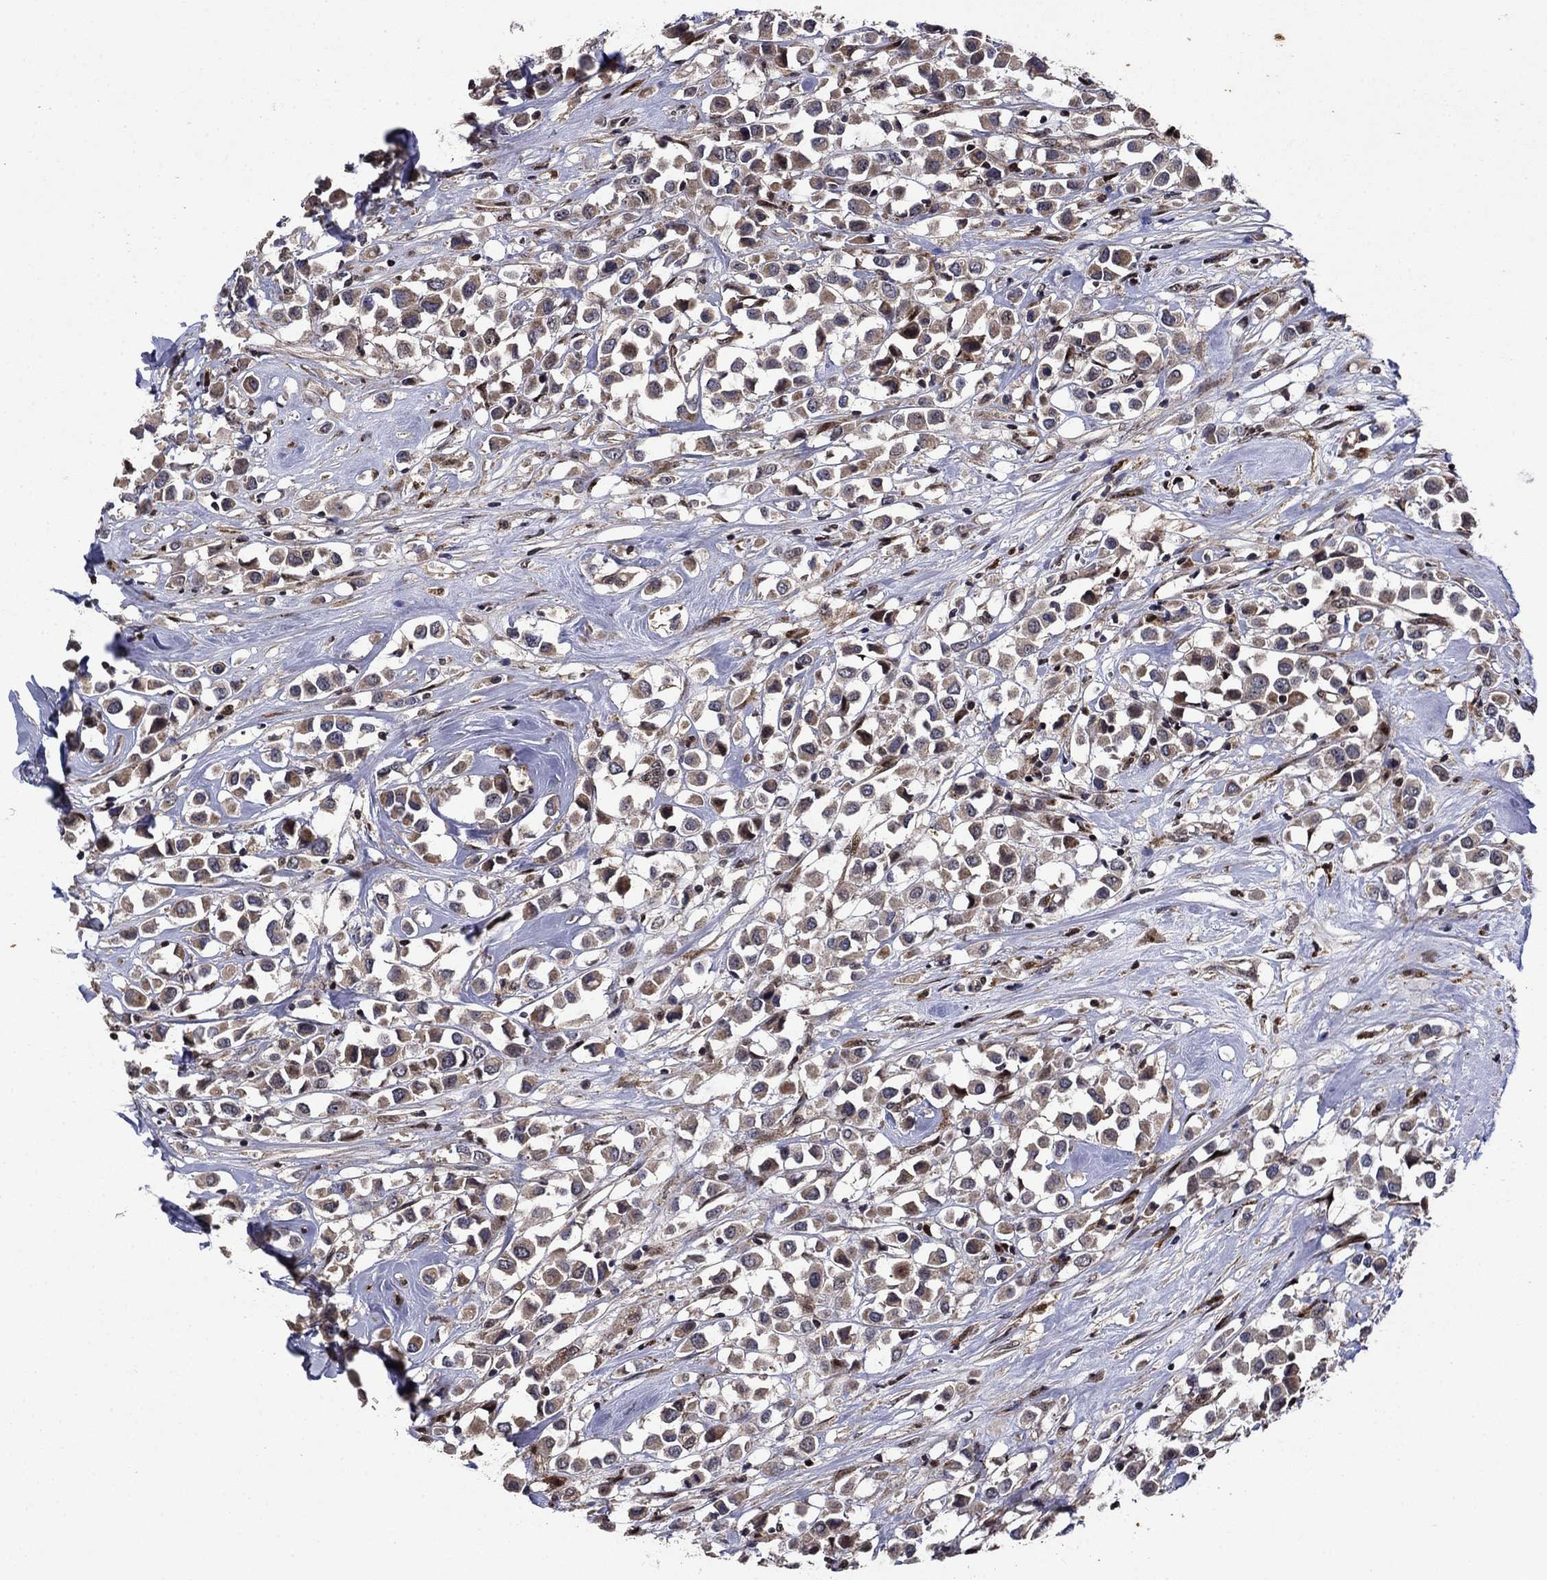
{"staining": {"intensity": "moderate", "quantity": "<25%", "location": "cytoplasmic/membranous,nuclear"}, "tissue": "breast cancer", "cell_type": "Tumor cells", "image_type": "cancer", "snomed": [{"axis": "morphology", "description": "Duct carcinoma"}, {"axis": "topography", "description": "Breast"}], "caption": "Immunohistochemical staining of human breast cancer shows low levels of moderate cytoplasmic/membranous and nuclear protein positivity in about <25% of tumor cells. (DAB = brown stain, brightfield microscopy at high magnification).", "gene": "AGTPBP1", "patient": {"sex": "female", "age": 61}}